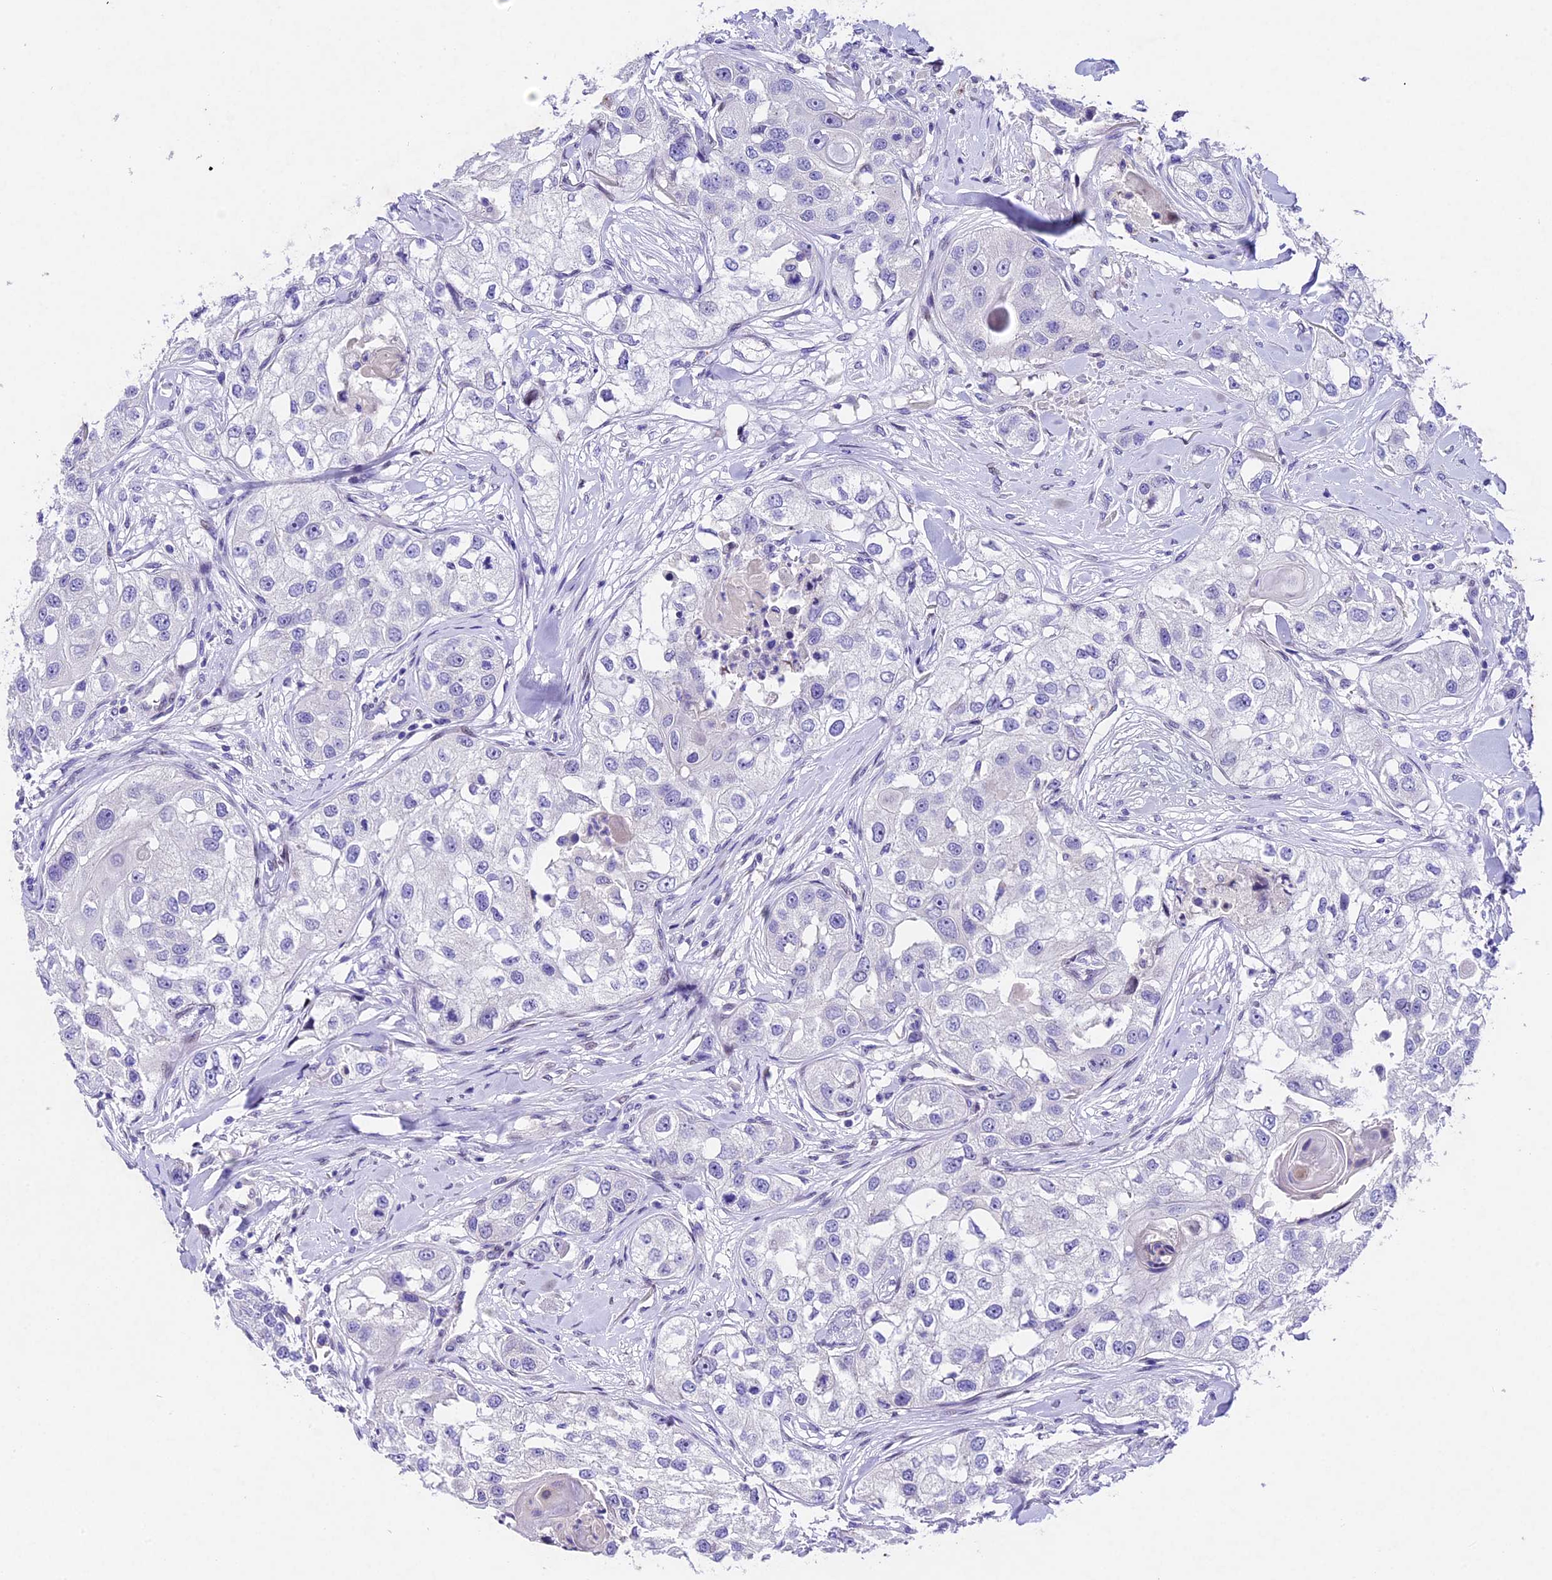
{"staining": {"intensity": "negative", "quantity": "none", "location": "none"}, "tissue": "head and neck cancer", "cell_type": "Tumor cells", "image_type": "cancer", "snomed": [{"axis": "morphology", "description": "Normal tissue, NOS"}, {"axis": "morphology", "description": "Squamous cell carcinoma, NOS"}, {"axis": "topography", "description": "Skeletal muscle"}, {"axis": "topography", "description": "Head-Neck"}], "caption": "IHC of human head and neck squamous cell carcinoma displays no positivity in tumor cells.", "gene": "IFT140", "patient": {"sex": "male", "age": 51}}